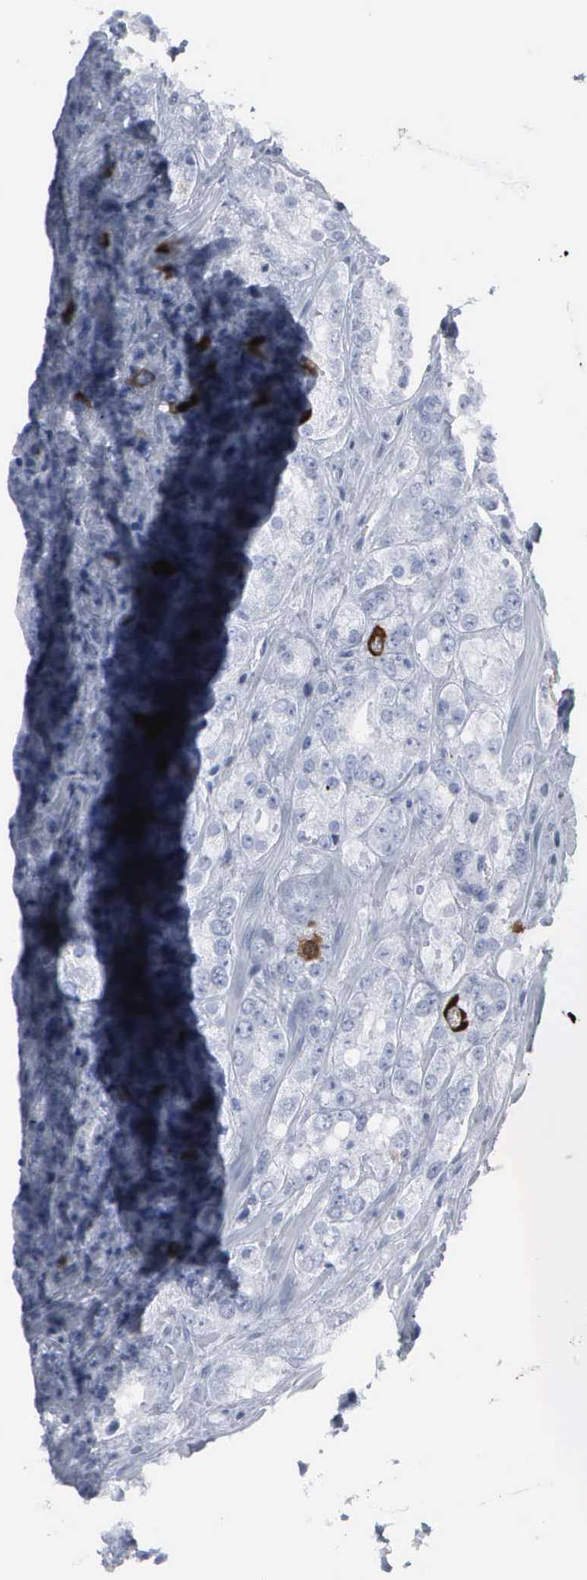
{"staining": {"intensity": "moderate", "quantity": "<25%", "location": "cytoplasmic/membranous,nuclear"}, "tissue": "prostate cancer", "cell_type": "Tumor cells", "image_type": "cancer", "snomed": [{"axis": "morphology", "description": "Adenocarcinoma, Medium grade"}, {"axis": "topography", "description": "Prostate"}], "caption": "A brown stain highlights moderate cytoplasmic/membranous and nuclear positivity of a protein in human prostate cancer (medium-grade adenocarcinoma) tumor cells.", "gene": "CCNB1", "patient": {"sex": "male", "age": 60}}